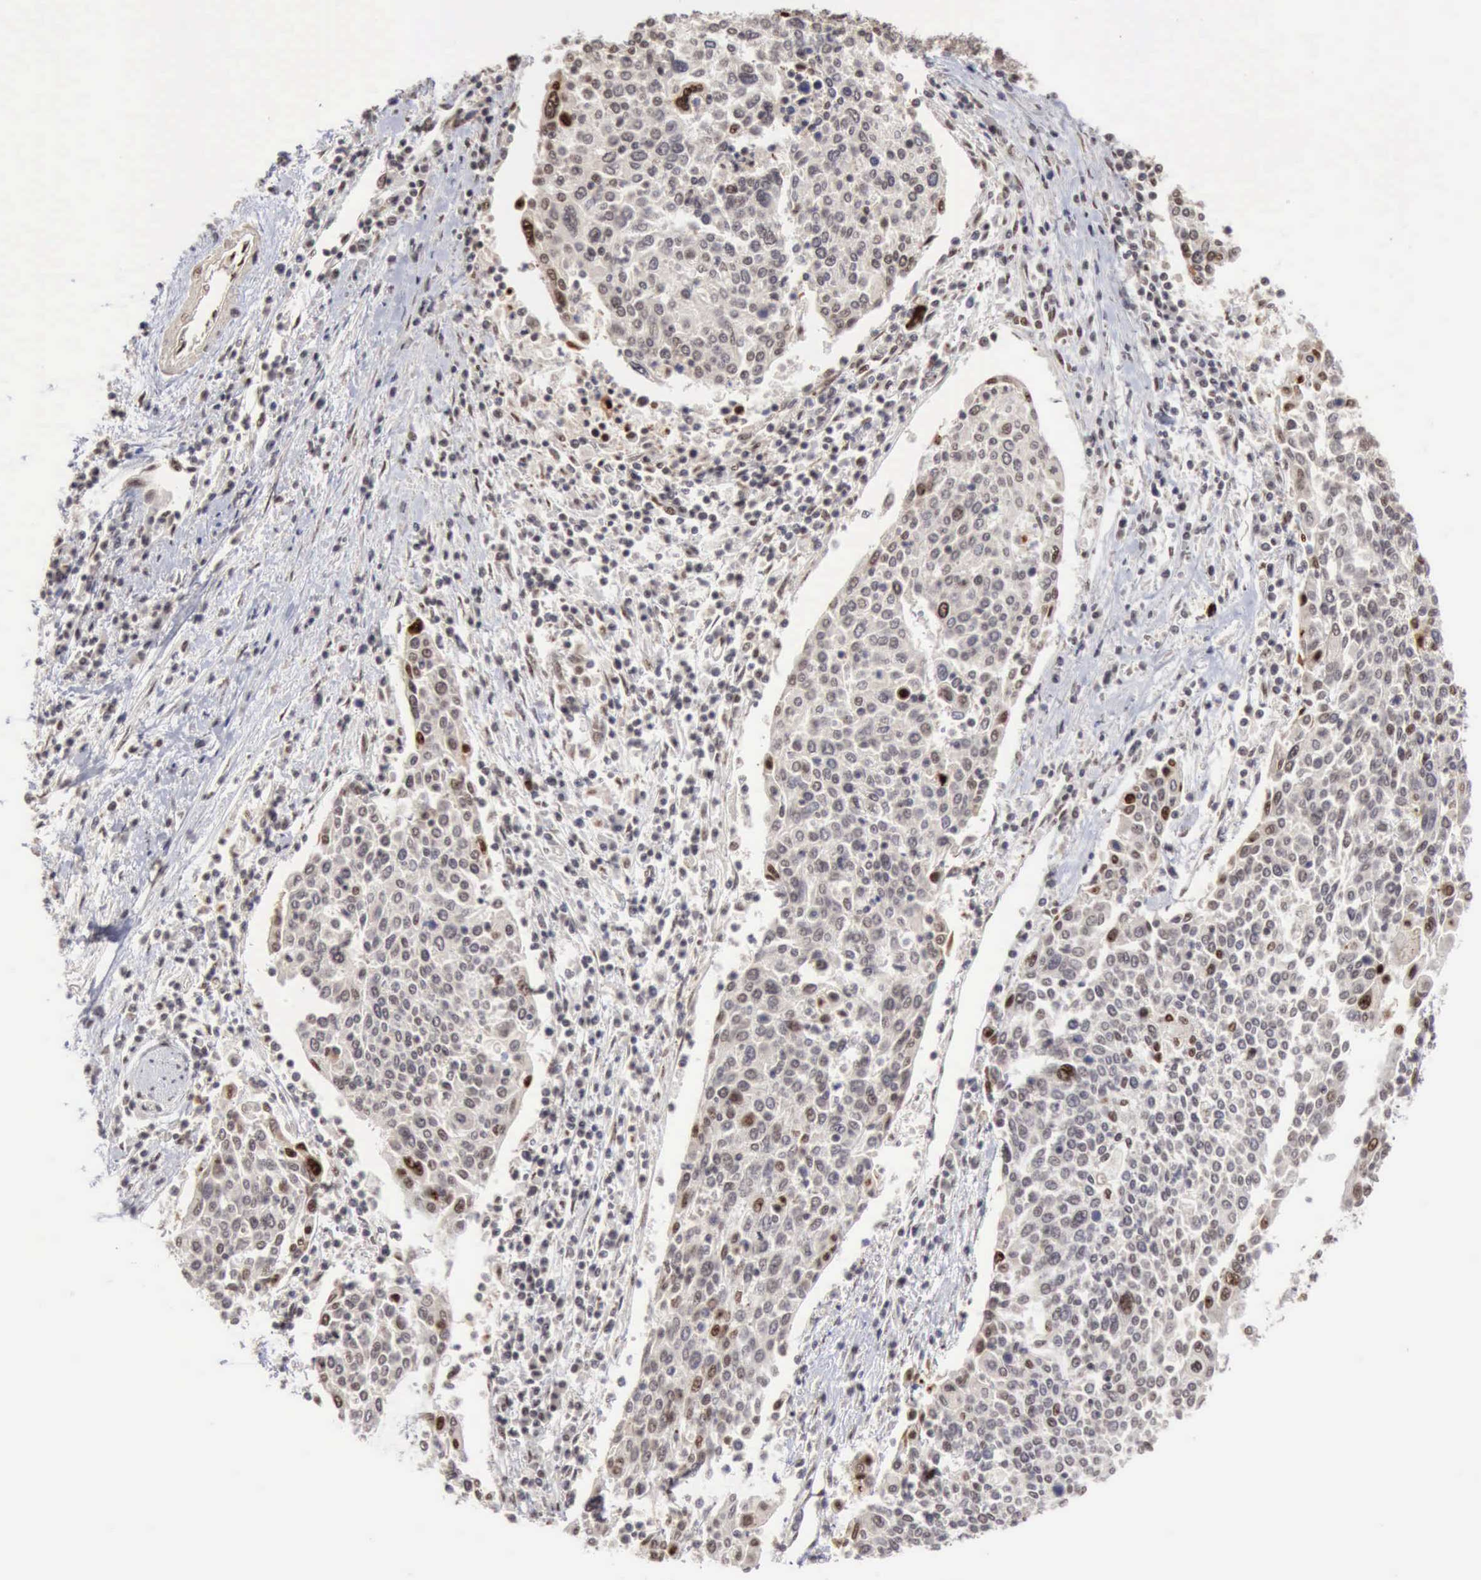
{"staining": {"intensity": "moderate", "quantity": "<25%", "location": "nuclear"}, "tissue": "cervical cancer", "cell_type": "Tumor cells", "image_type": "cancer", "snomed": [{"axis": "morphology", "description": "Squamous cell carcinoma, NOS"}, {"axis": "topography", "description": "Cervix"}], "caption": "A micrograph of human cervical squamous cell carcinoma stained for a protein demonstrates moderate nuclear brown staining in tumor cells. (DAB = brown stain, brightfield microscopy at high magnification).", "gene": "CDKN2A", "patient": {"sex": "female", "age": 40}}